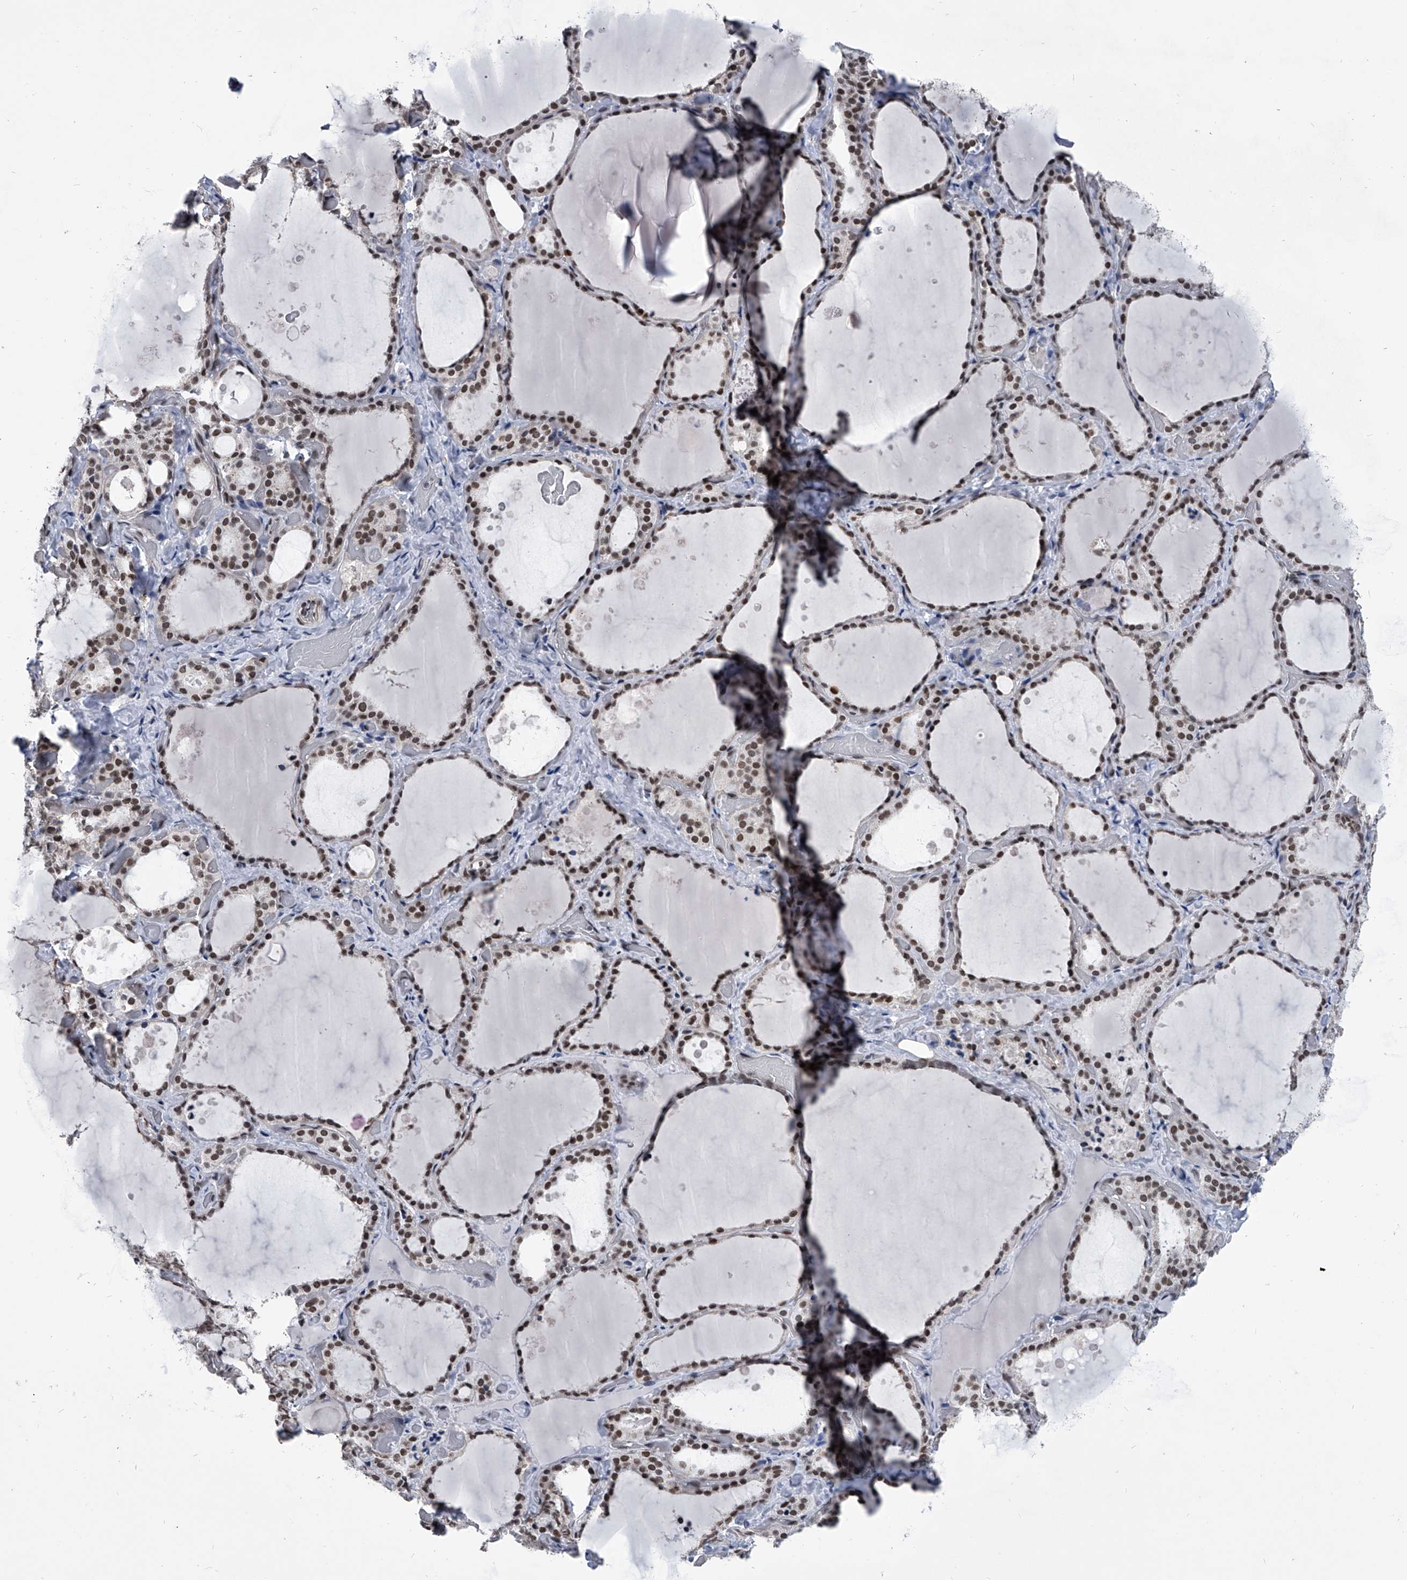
{"staining": {"intensity": "strong", "quantity": ">75%", "location": "nuclear"}, "tissue": "thyroid gland", "cell_type": "Glandular cells", "image_type": "normal", "snomed": [{"axis": "morphology", "description": "Normal tissue, NOS"}, {"axis": "topography", "description": "Thyroid gland"}], "caption": "Human thyroid gland stained for a protein (brown) displays strong nuclear positive staining in about >75% of glandular cells.", "gene": "SIM2", "patient": {"sex": "female", "age": 44}}